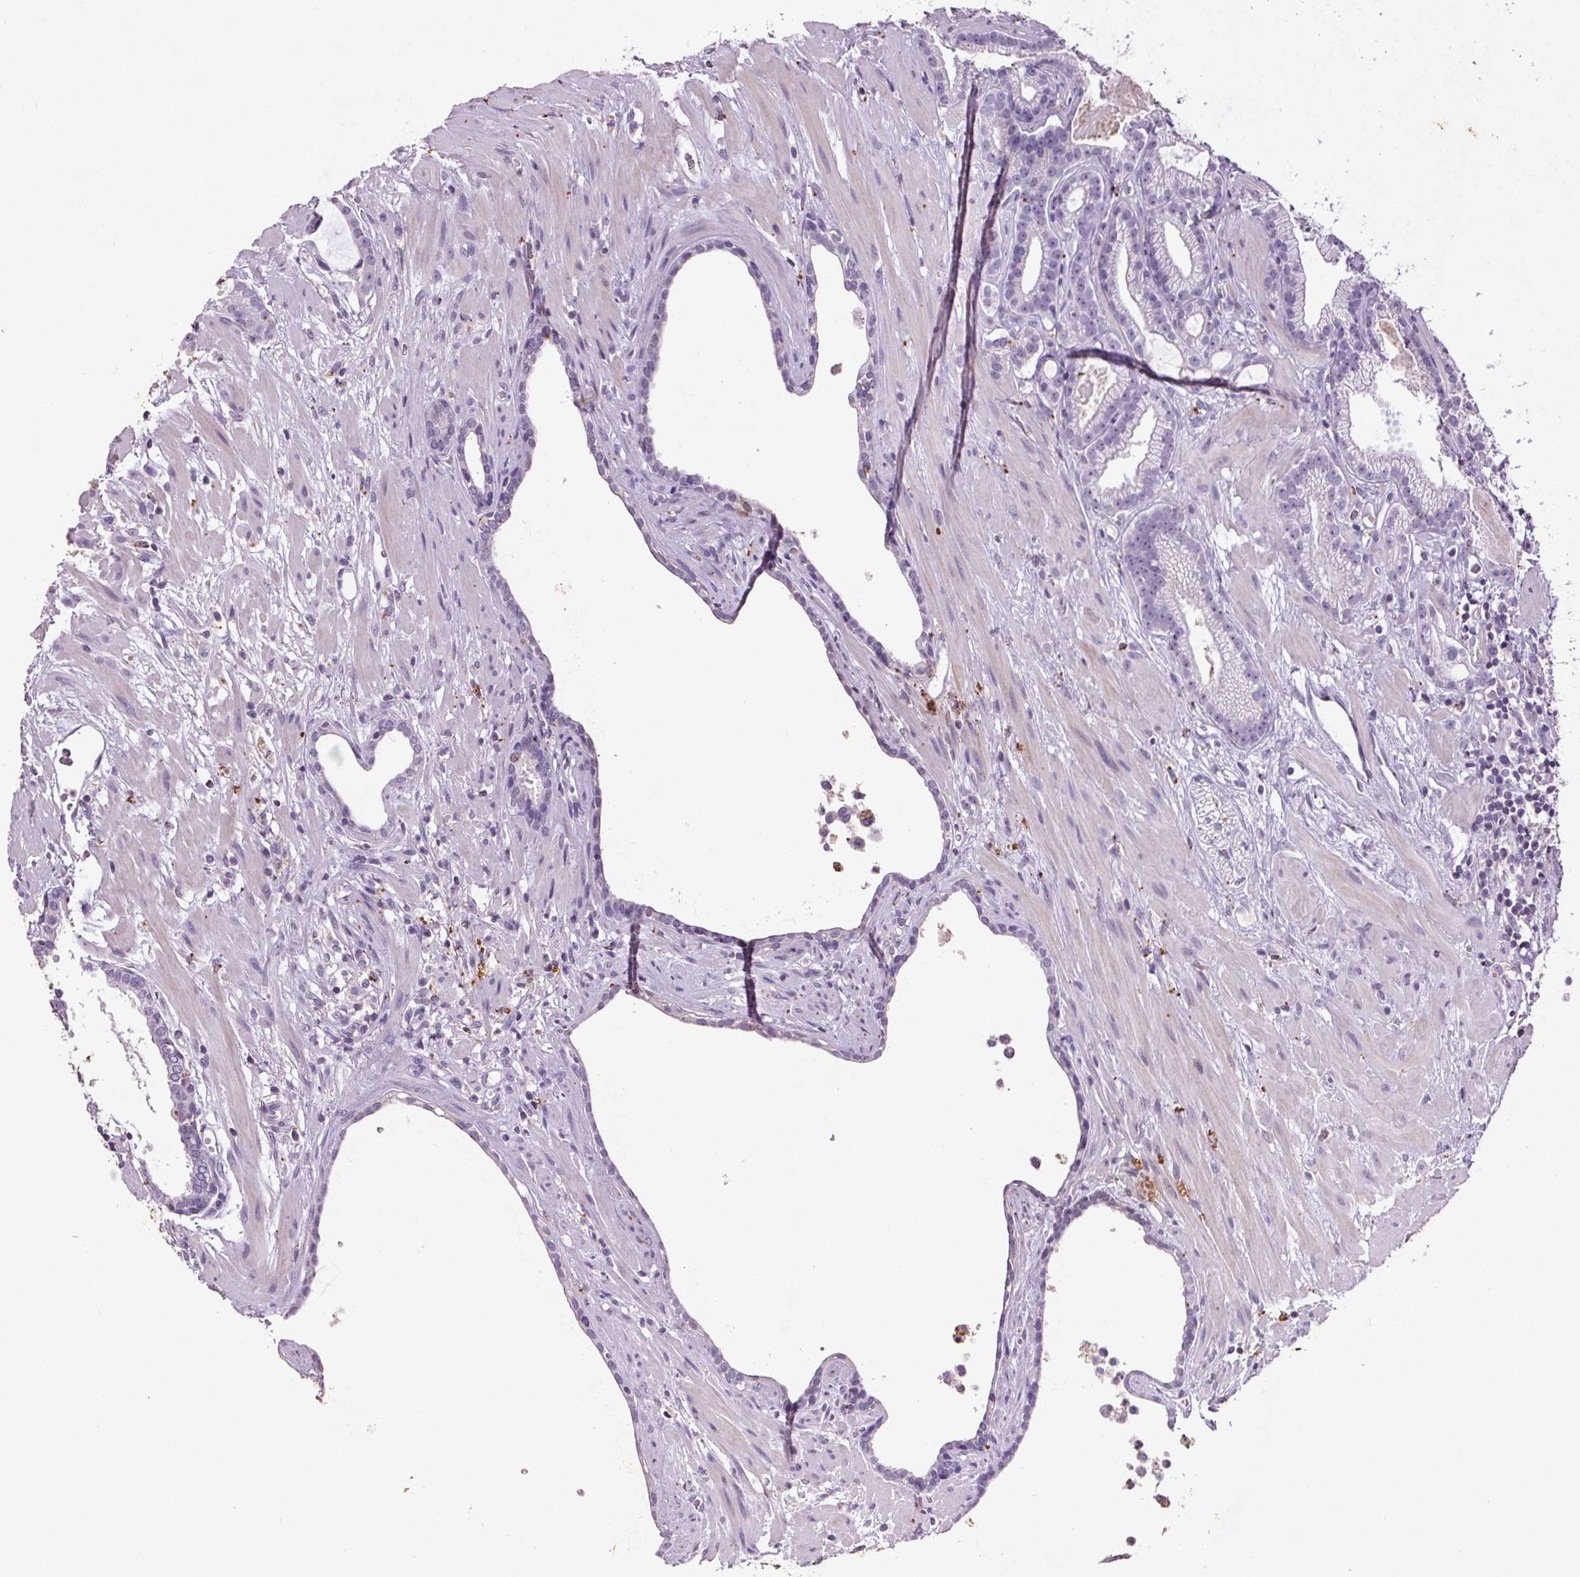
{"staining": {"intensity": "negative", "quantity": "none", "location": "none"}, "tissue": "prostate cancer", "cell_type": "Tumor cells", "image_type": "cancer", "snomed": [{"axis": "morphology", "description": "Adenocarcinoma, Low grade"}, {"axis": "topography", "description": "Prostate"}], "caption": "Tumor cells show no significant expression in adenocarcinoma (low-grade) (prostate).", "gene": "C19orf84", "patient": {"sex": "male", "age": 57}}